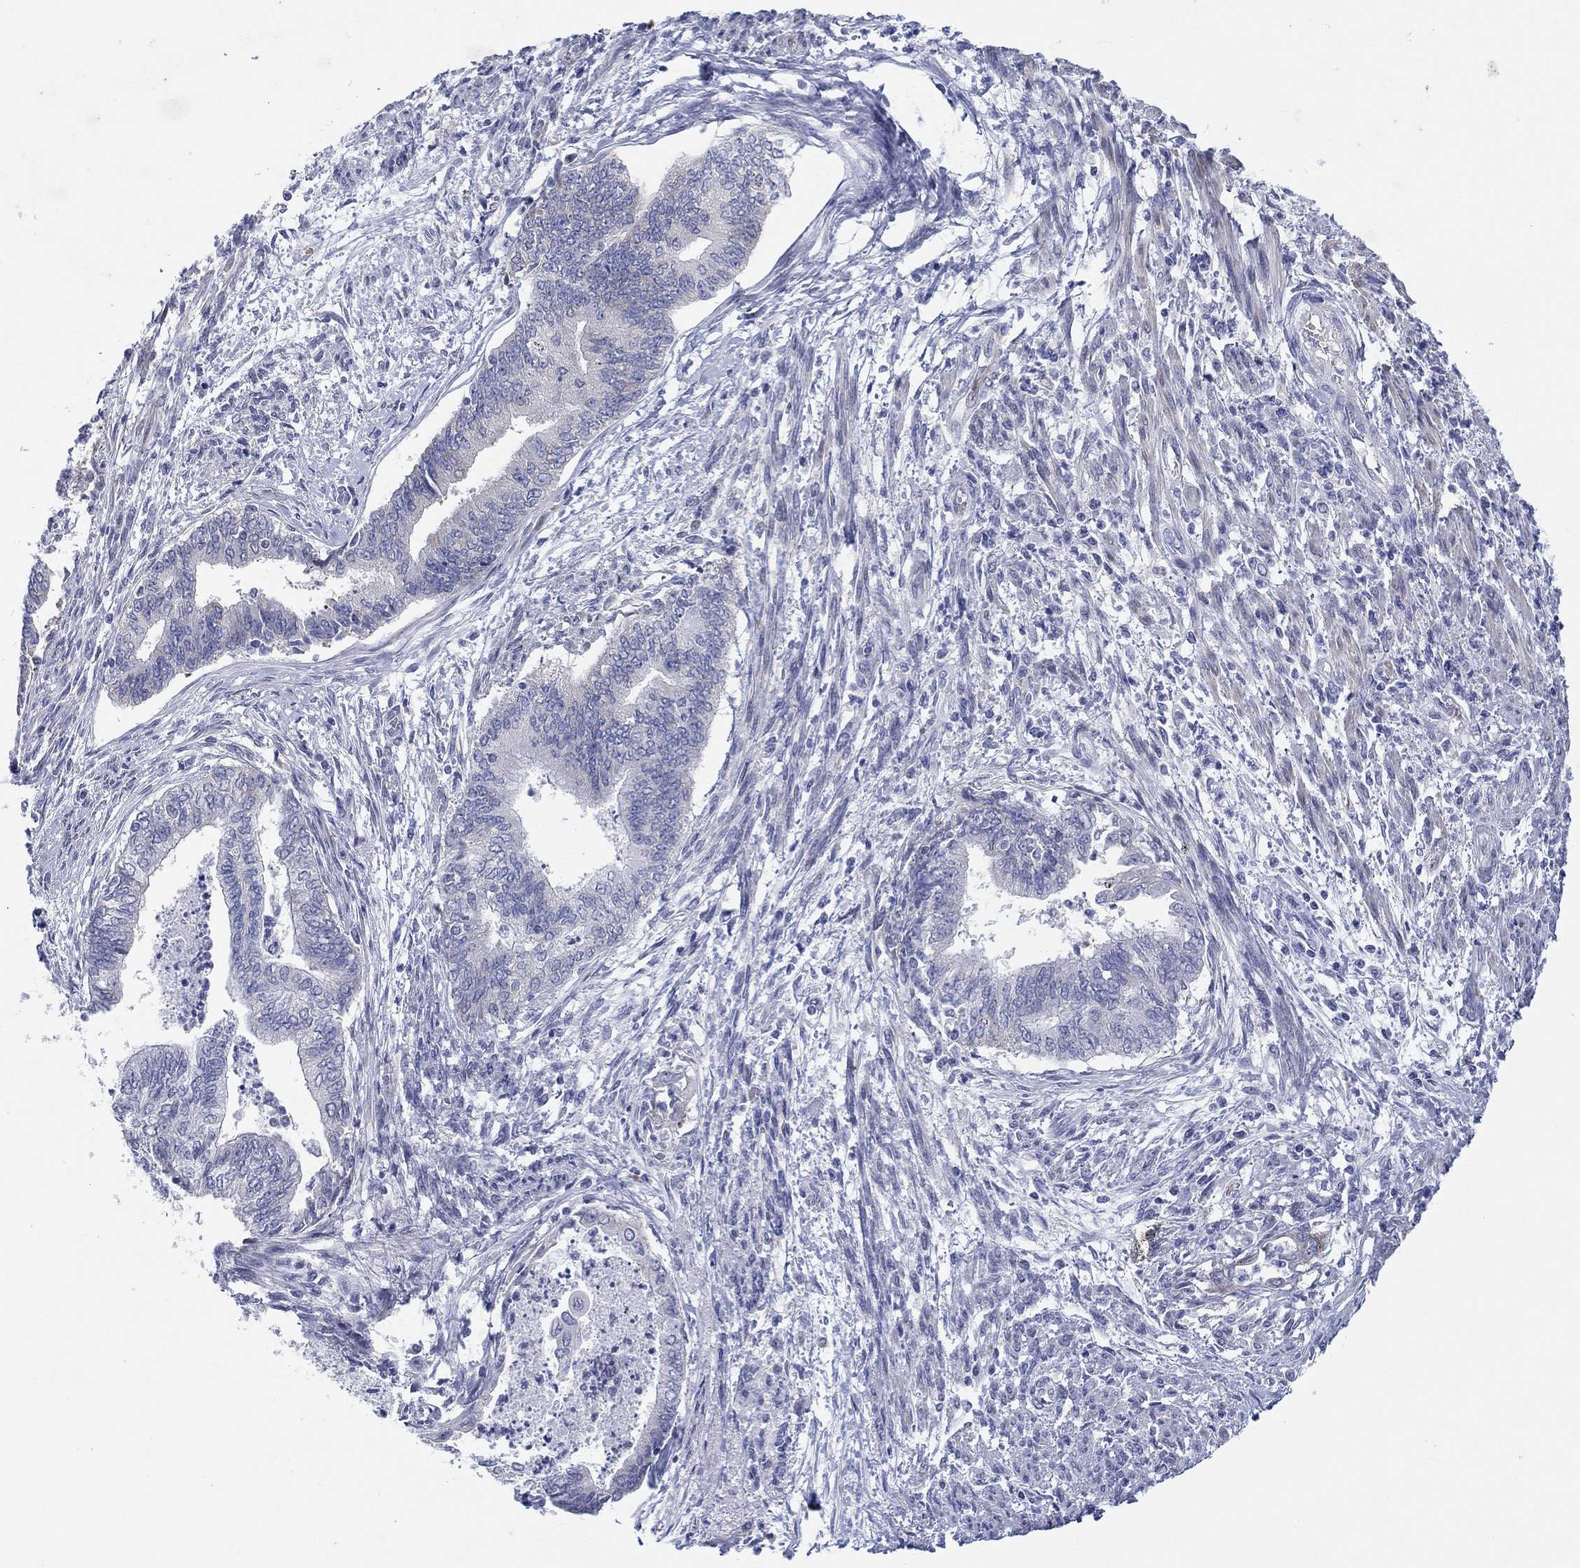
{"staining": {"intensity": "negative", "quantity": "none", "location": "none"}, "tissue": "endometrial cancer", "cell_type": "Tumor cells", "image_type": "cancer", "snomed": [{"axis": "morphology", "description": "Adenocarcinoma, NOS"}, {"axis": "topography", "description": "Endometrium"}], "caption": "Immunohistochemistry micrograph of endometrial cancer stained for a protein (brown), which exhibits no positivity in tumor cells.", "gene": "HEATR4", "patient": {"sex": "female", "age": 65}}